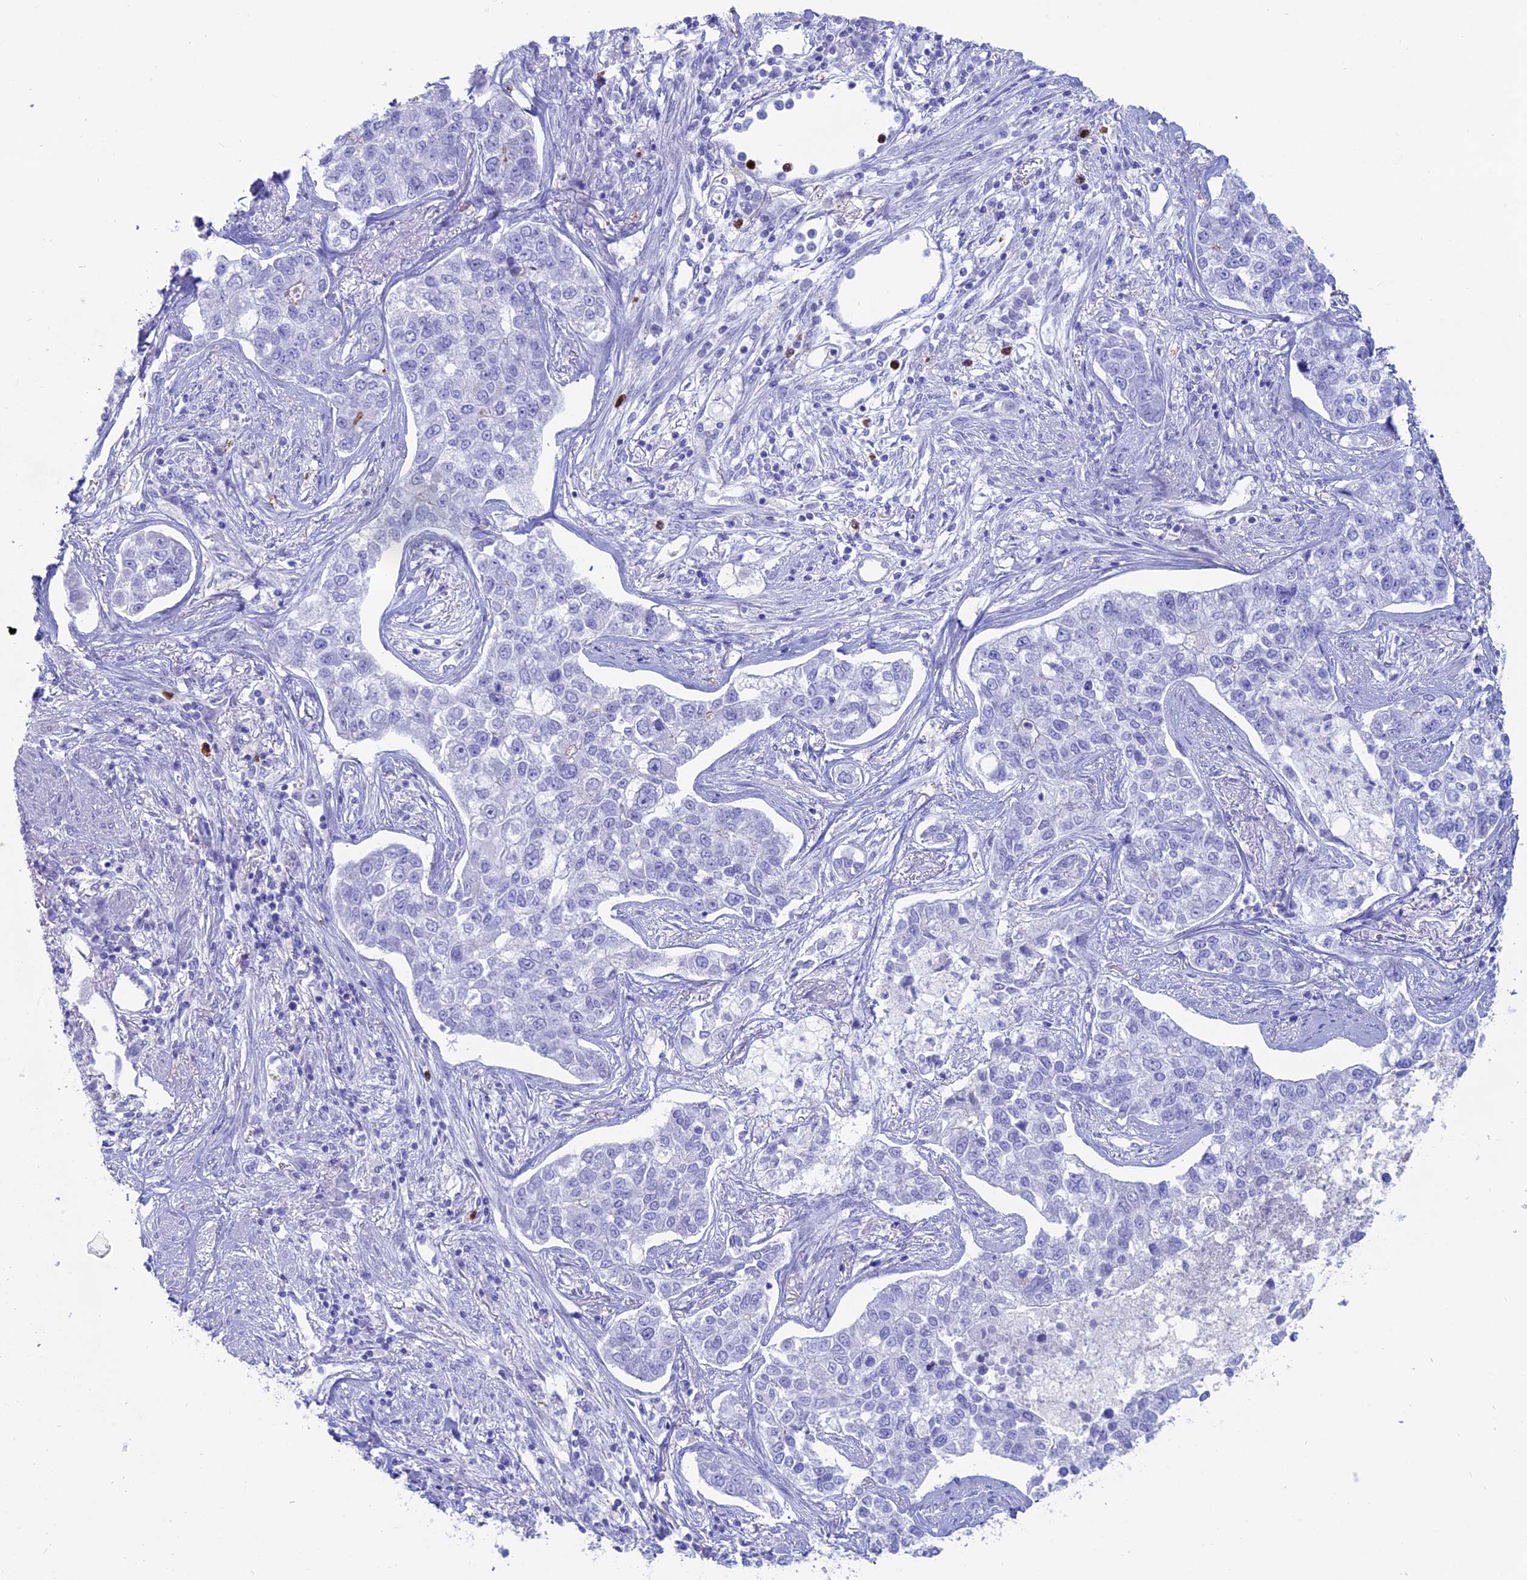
{"staining": {"intensity": "negative", "quantity": "none", "location": "none"}, "tissue": "lung cancer", "cell_type": "Tumor cells", "image_type": "cancer", "snomed": [{"axis": "morphology", "description": "Adenocarcinoma, NOS"}, {"axis": "topography", "description": "Lung"}], "caption": "Tumor cells show no significant protein expression in lung adenocarcinoma.", "gene": "OR2AE1", "patient": {"sex": "male", "age": 49}}